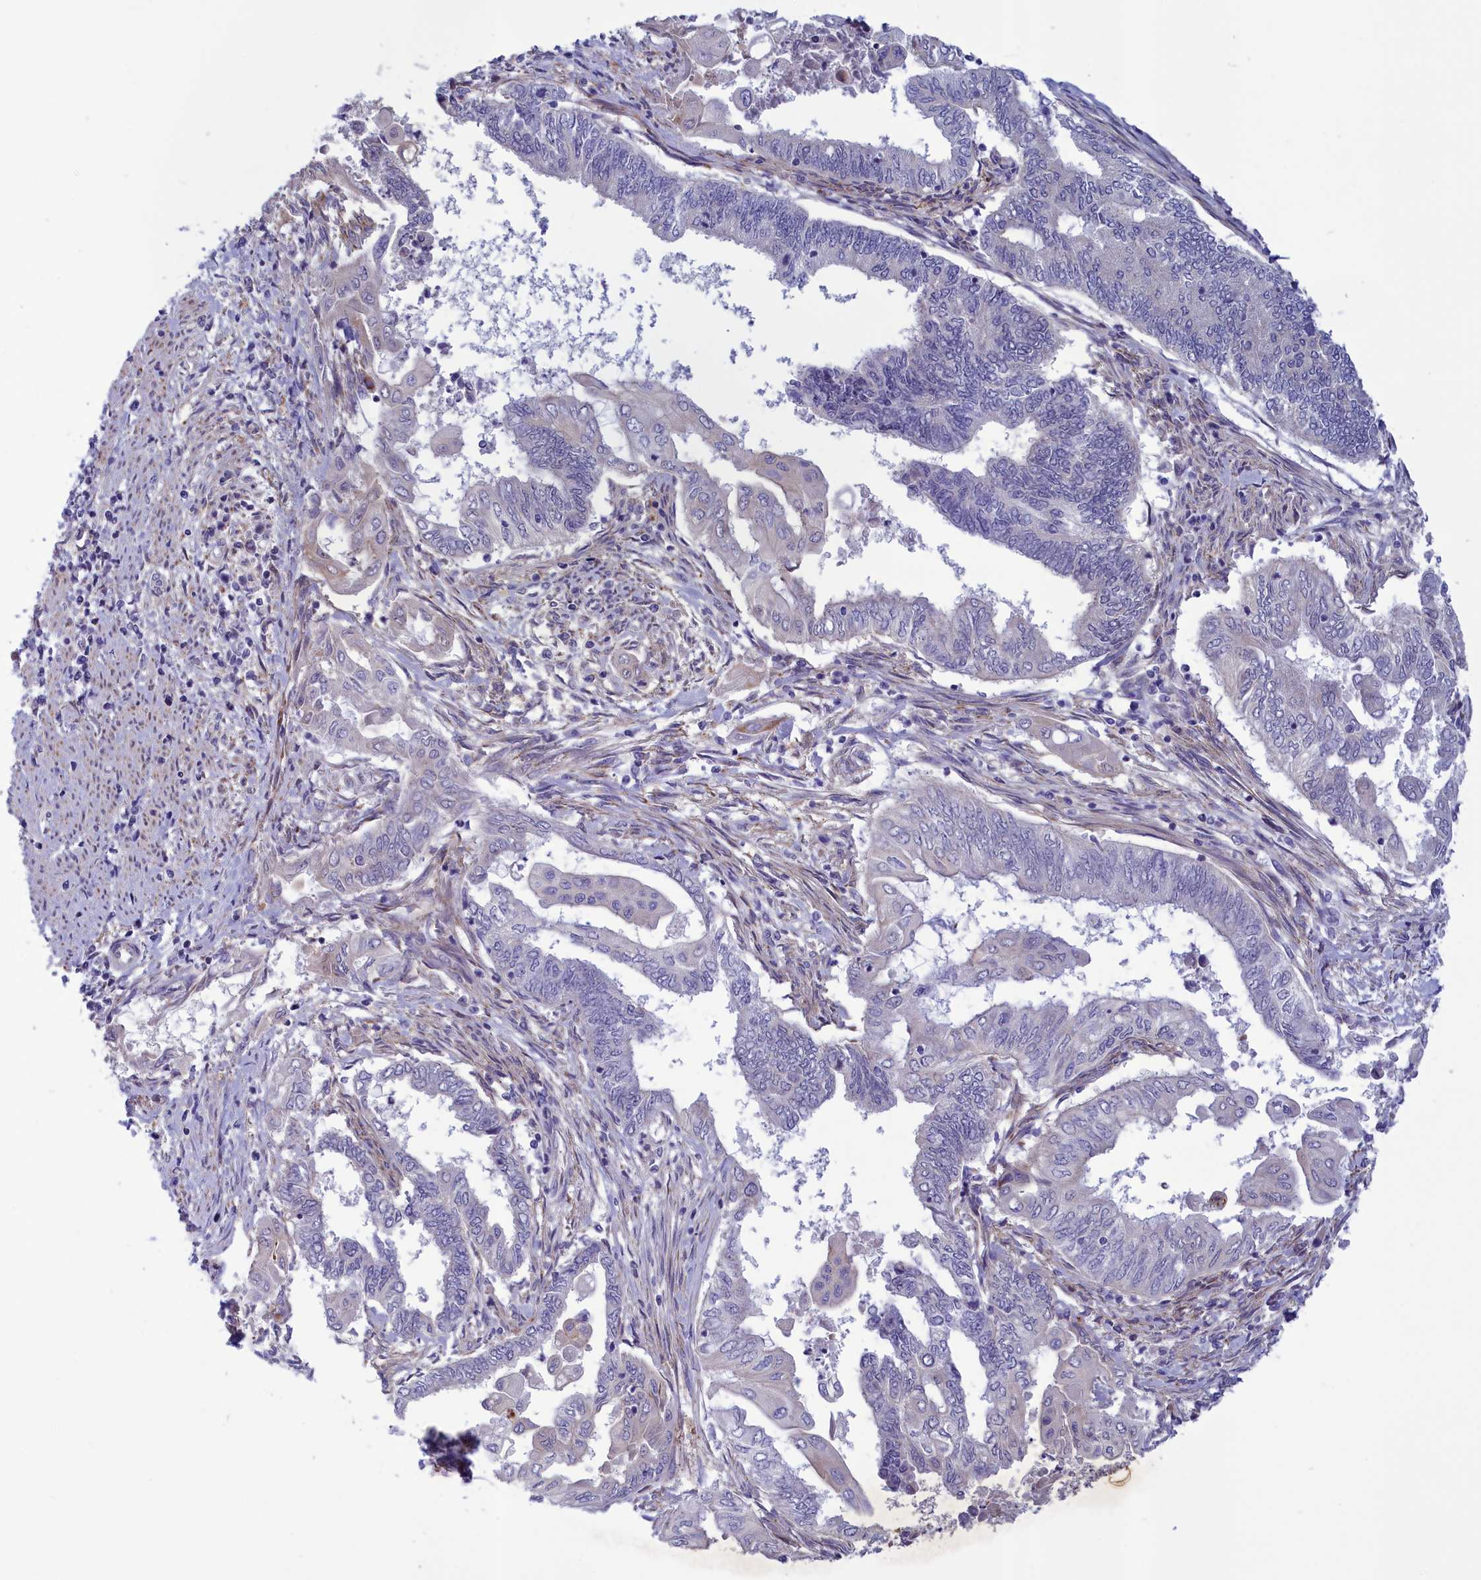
{"staining": {"intensity": "negative", "quantity": "none", "location": "none"}, "tissue": "endometrial cancer", "cell_type": "Tumor cells", "image_type": "cancer", "snomed": [{"axis": "morphology", "description": "Adenocarcinoma, NOS"}, {"axis": "topography", "description": "Uterus"}, {"axis": "topography", "description": "Endometrium"}], "caption": "The image shows no staining of tumor cells in adenocarcinoma (endometrial).", "gene": "CORO2A", "patient": {"sex": "female", "age": 70}}